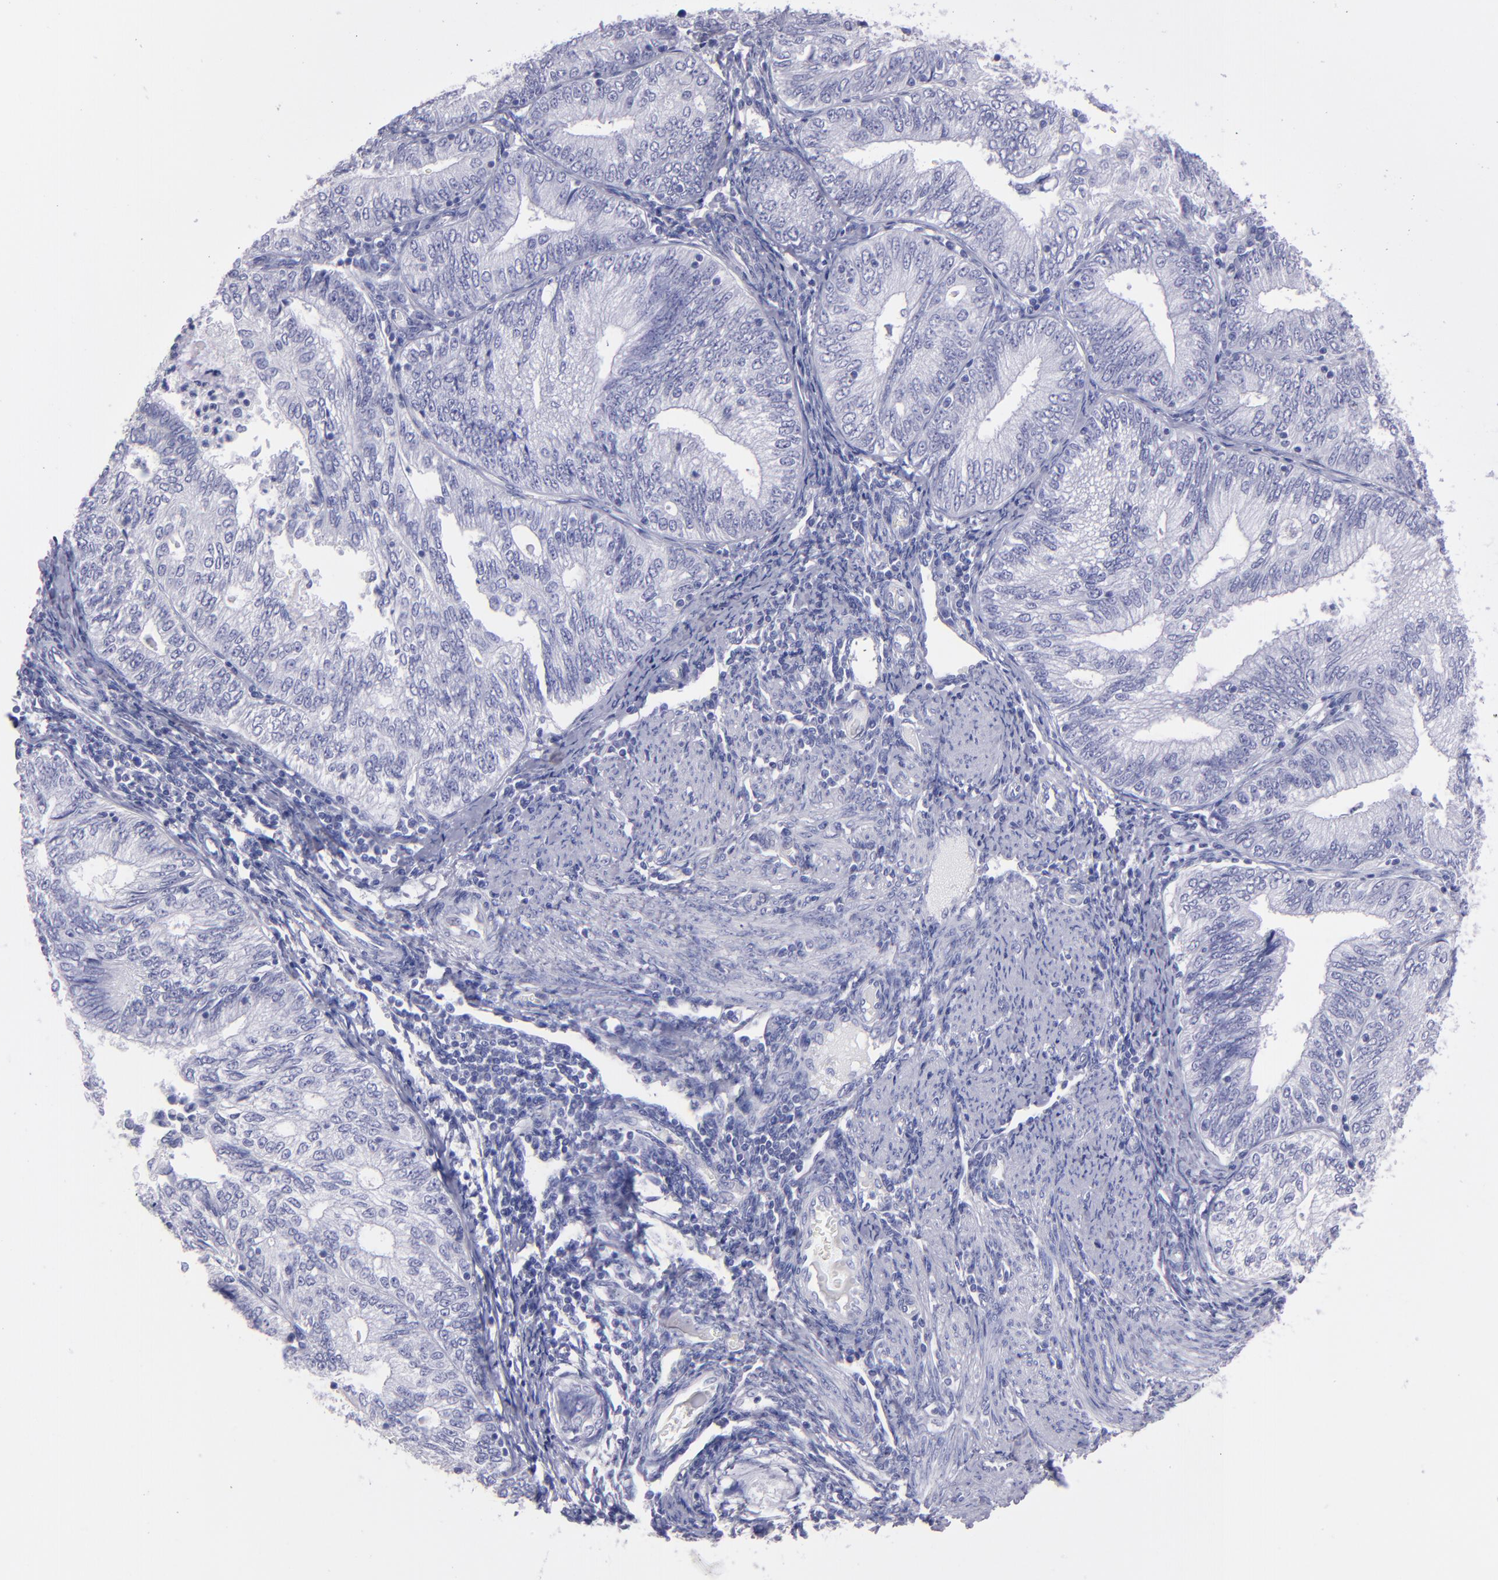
{"staining": {"intensity": "negative", "quantity": "none", "location": "none"}, "tissue": "endometrial cancer", "cell_type": "Tumor cells", "image_type": "cancer", "snomed": [{"axis": "morphology", "description": "Adenocarcinoma, NOS"}, {"axis": "topography", "description": "Endometrium"}], "caption": "There is no significant expression in tumor cells of endometrial cancer.", "gene": "TG", "patient": {"sex": "female", "age": 69}}